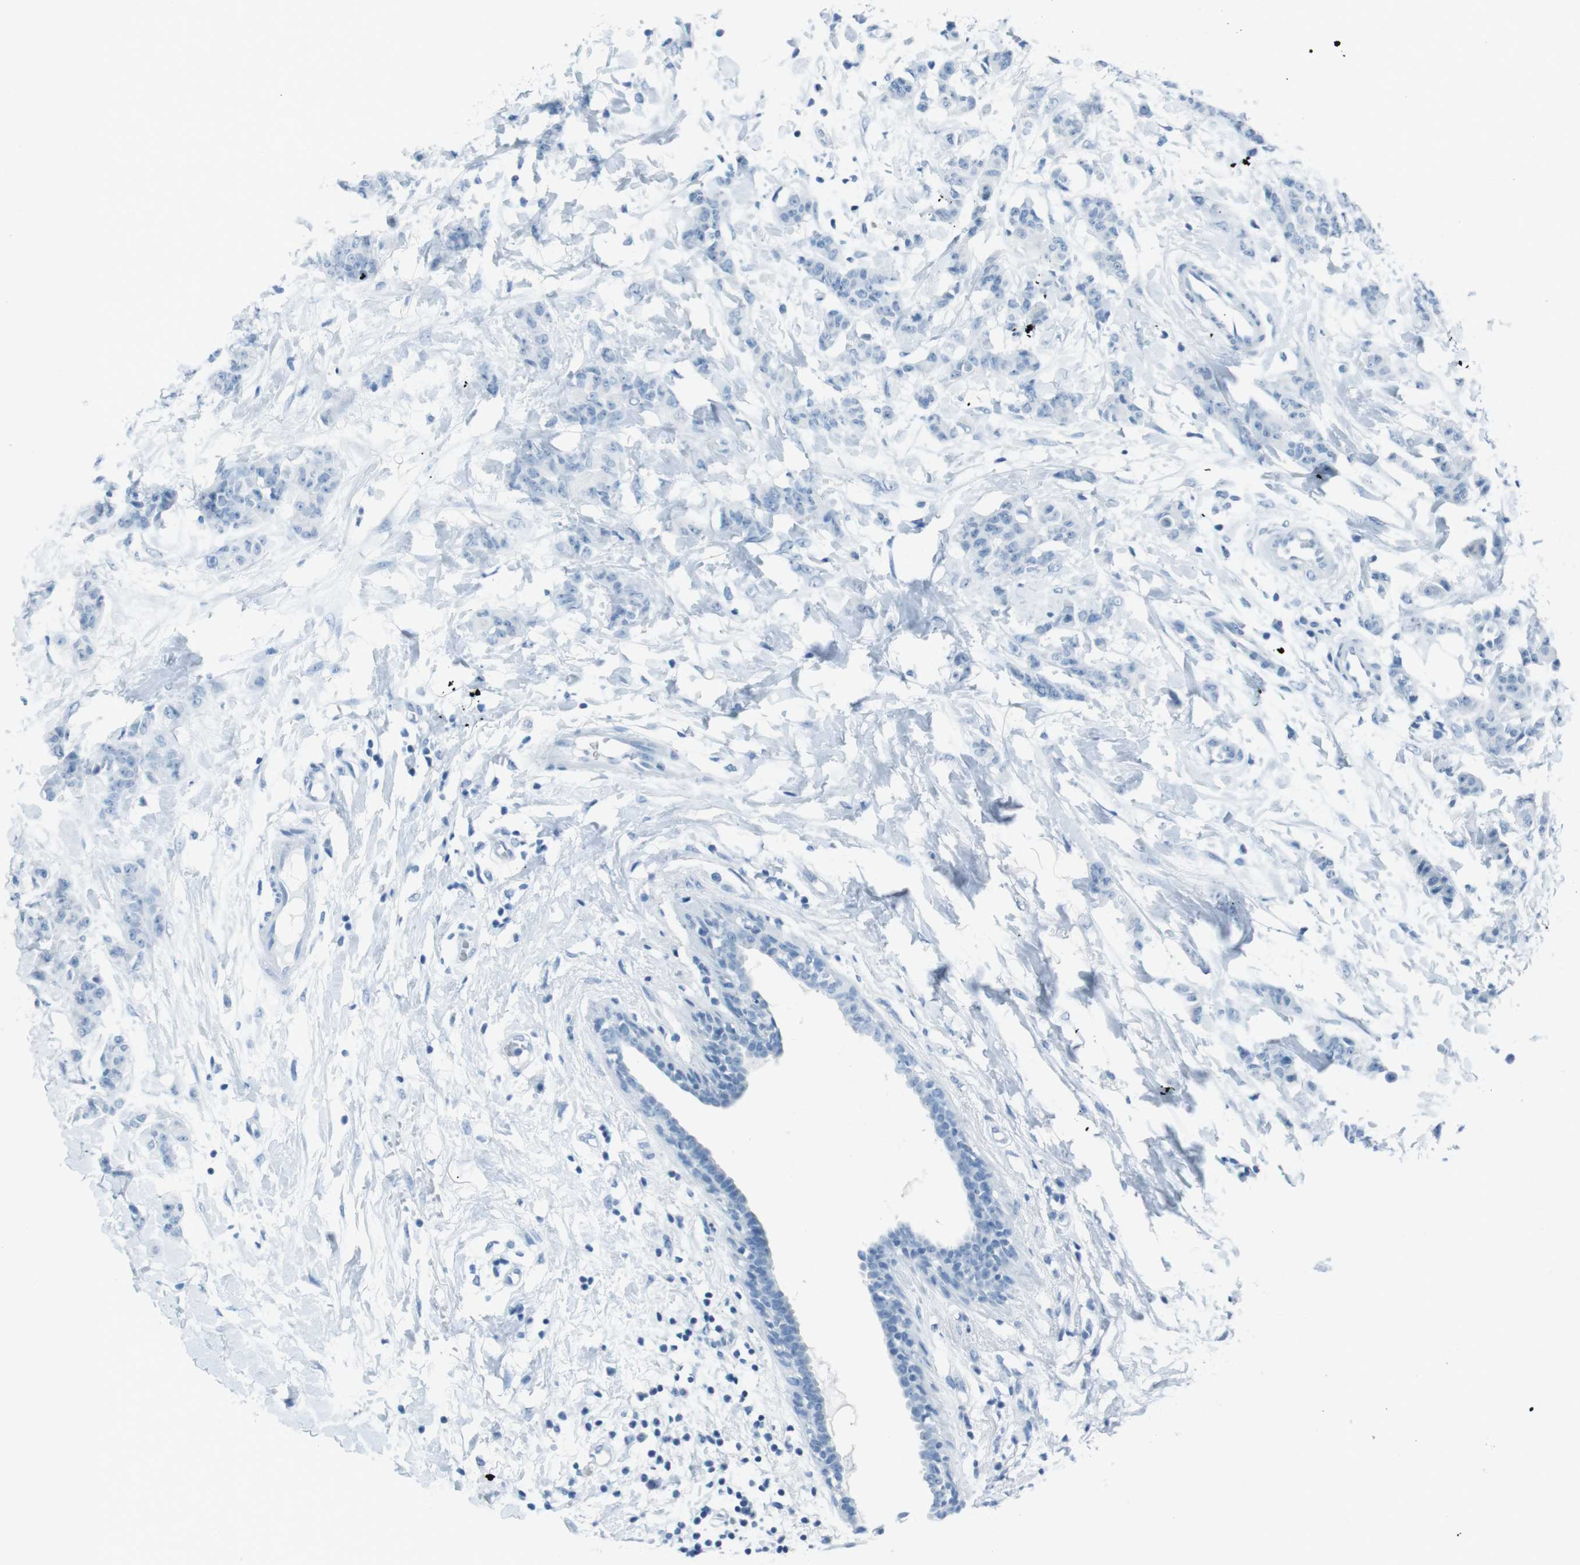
{"staining": {"intensity": "negative", "quantity": "none", "location": "none"}, "tissue": "breast cancer", "cell_type": "Tumor cells", "image_type": "cancer", "snomed": [{"axis": "morphology", "description": "Normal tissue, NOS"}, {"axis": "morphology", "description": "Duct carcinoma"}, {"axis": "topography", "description": "Breast"}], "caption": "An image of invasive ductal carcinoma (breast) stained for a protein demonstrates no brown staining in tumor cells.", "gene": "TMEM207", "patient": {"sex": "female", "age": 40}}